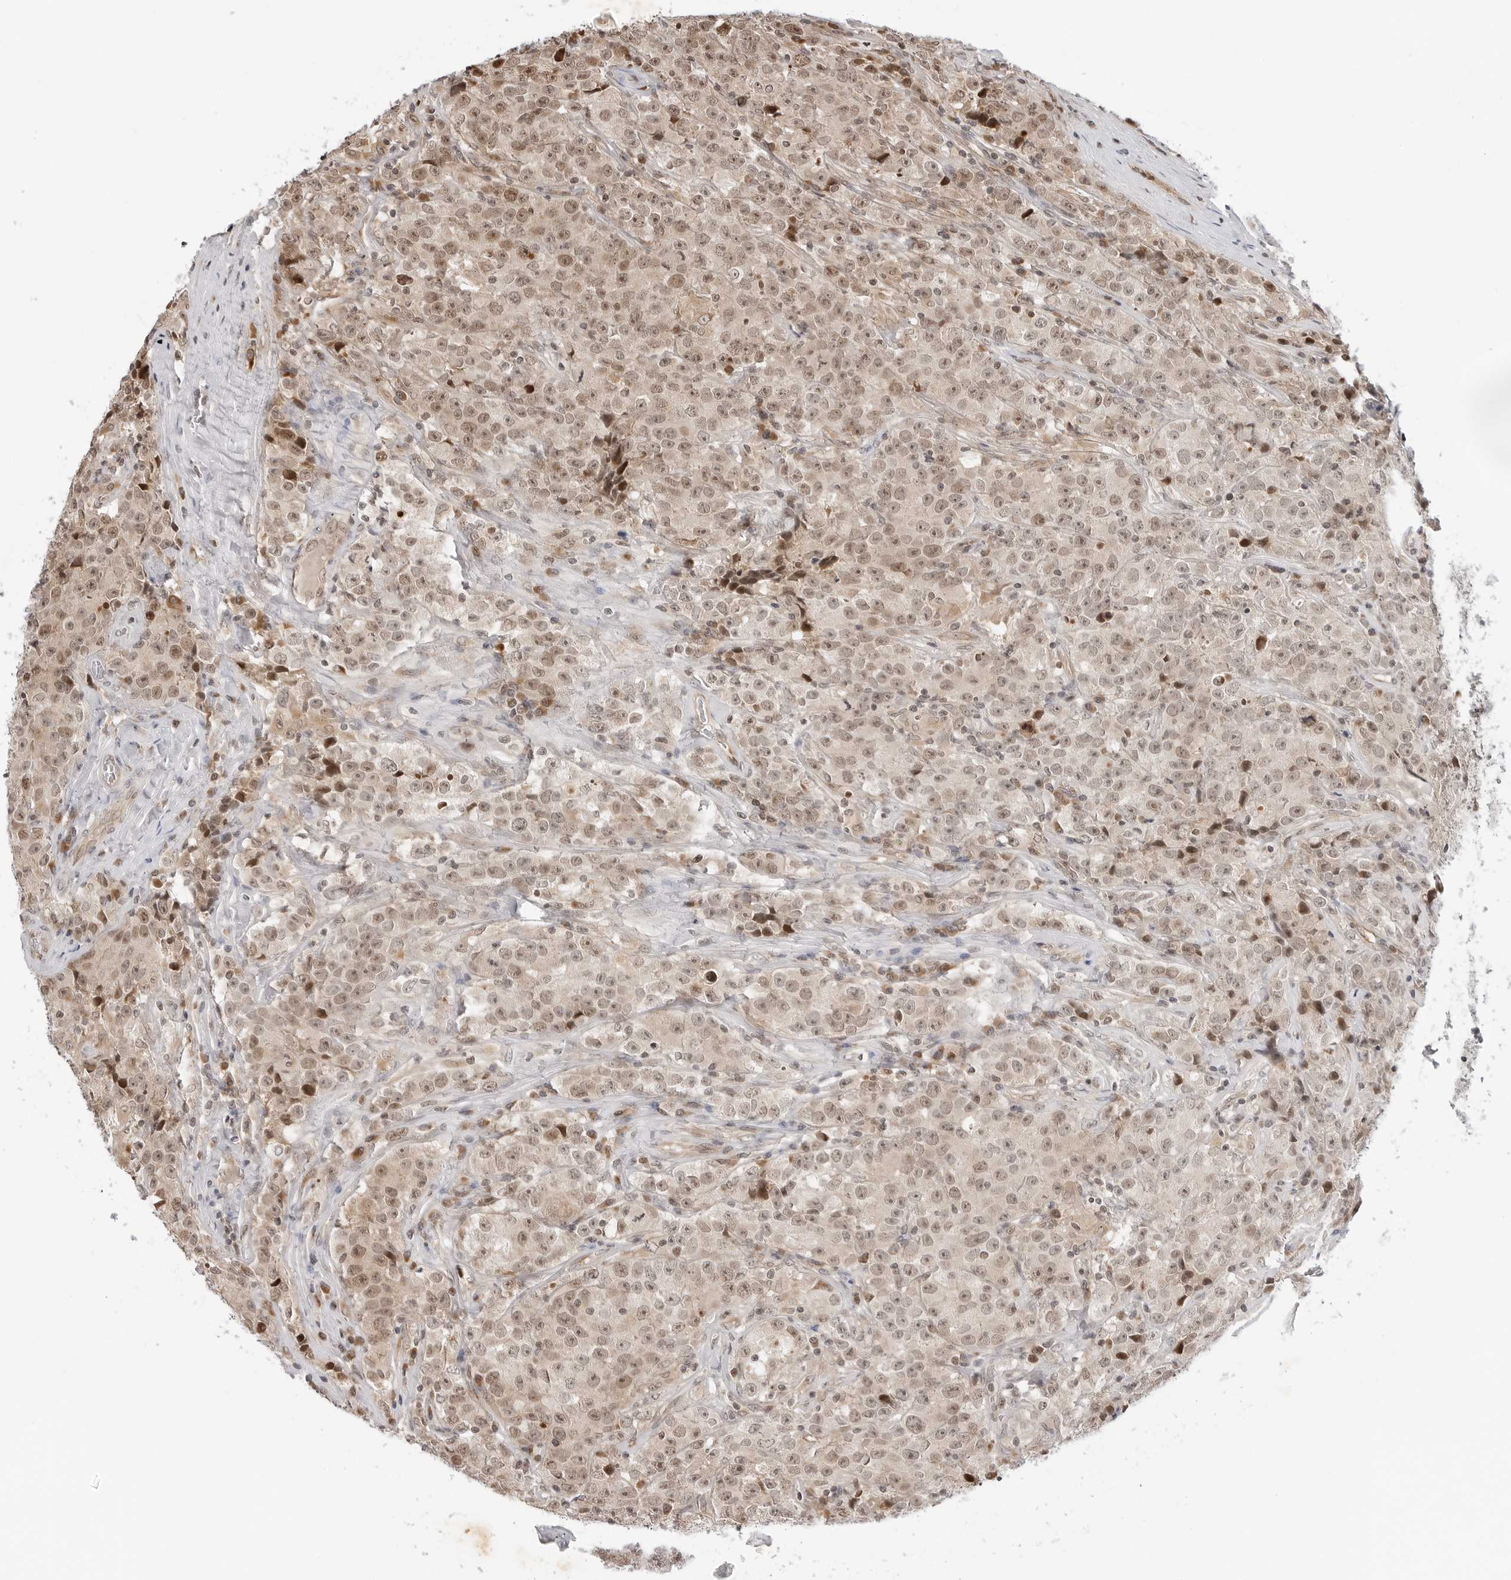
{"staining": {"intensity": "weak", "quantity": ">75%", "location": "cytoplasmic/membranous,nuclear"}, "tissue": "testis cancer", "cell_type": "Tumor cells", "image_type": "cancer", "snomed": [{"axis": "morphology", "description": "Seminoma, NOS"}, {"axis": "morphology", "description": "Carcinoma, Embryonal, NOS"}, {"axis": "topography", "description": "Testis"}], "caption": "Protein staining exhibits weak cytoplasmic/membranous and nuclear expression in approximately >75% of tumor cells in testis cancer. (Stains: DAB in brown, nuclei in blue, Microscopy: brightfield microscopy at high magnification).", "gene": "TIPRL", "patient": {"sex": "male", "age": 43}}